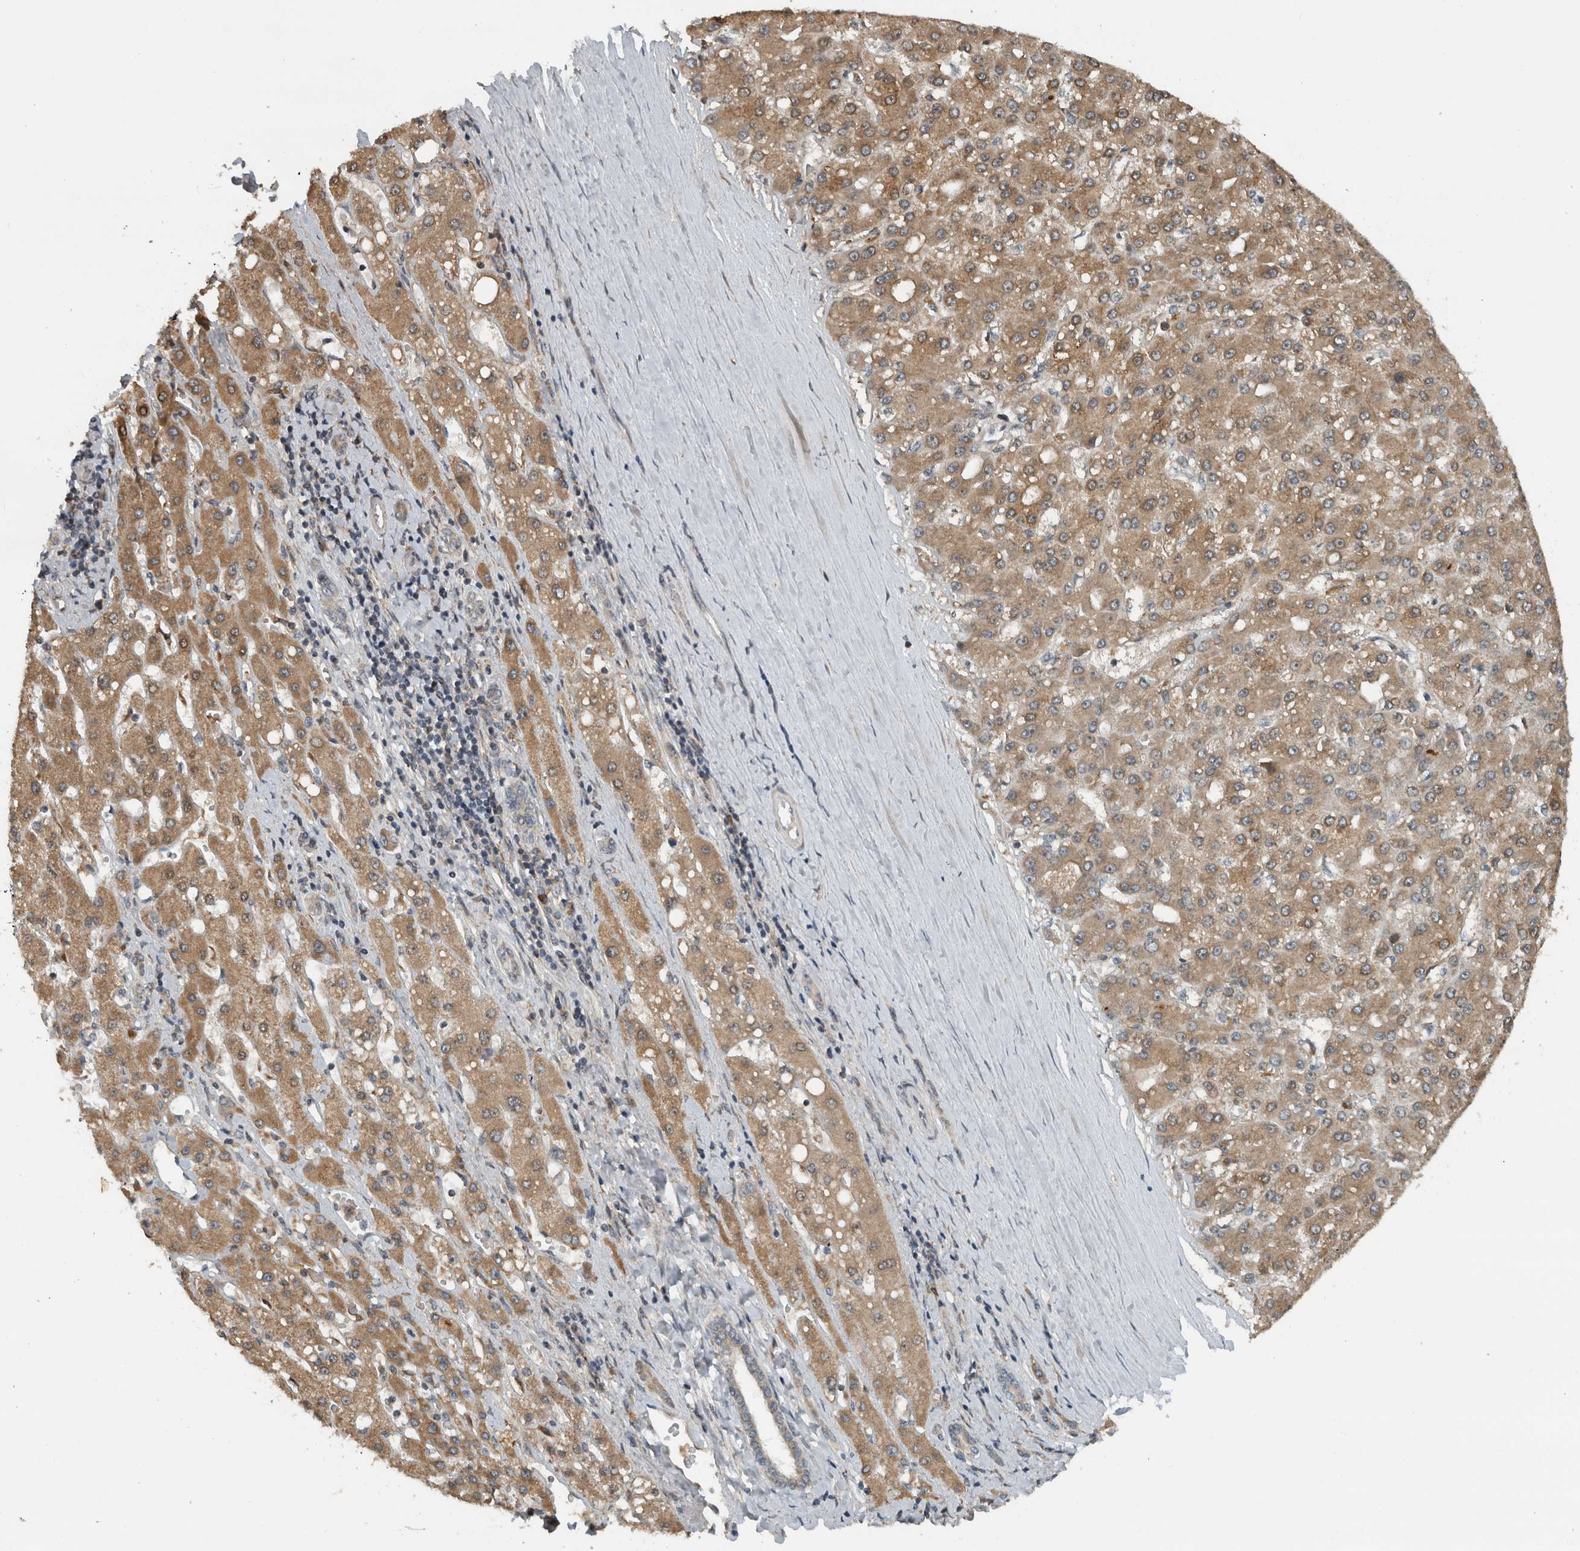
{"staining": {"intensity": "moderate", "quantity": ">75%", "location": "cytoplasmic/membranous"}, "tissue": "liver cancer", "cell_type": "Tumor cells", "image_type": "cancer", "snomed": [{"axis": "morphology", "description": "Carcinoma, Hepatocellular, NOS"}, {"axis": "topography", "description": "Liver"}], "caption": "Liver cancer stained with a brown dye displays moderate cytoplasmic/membranous positive positivity in approximately >75% of tumor cells.", "gene": "GPR137B", "patient": {"sex": "male", "age": 67}}